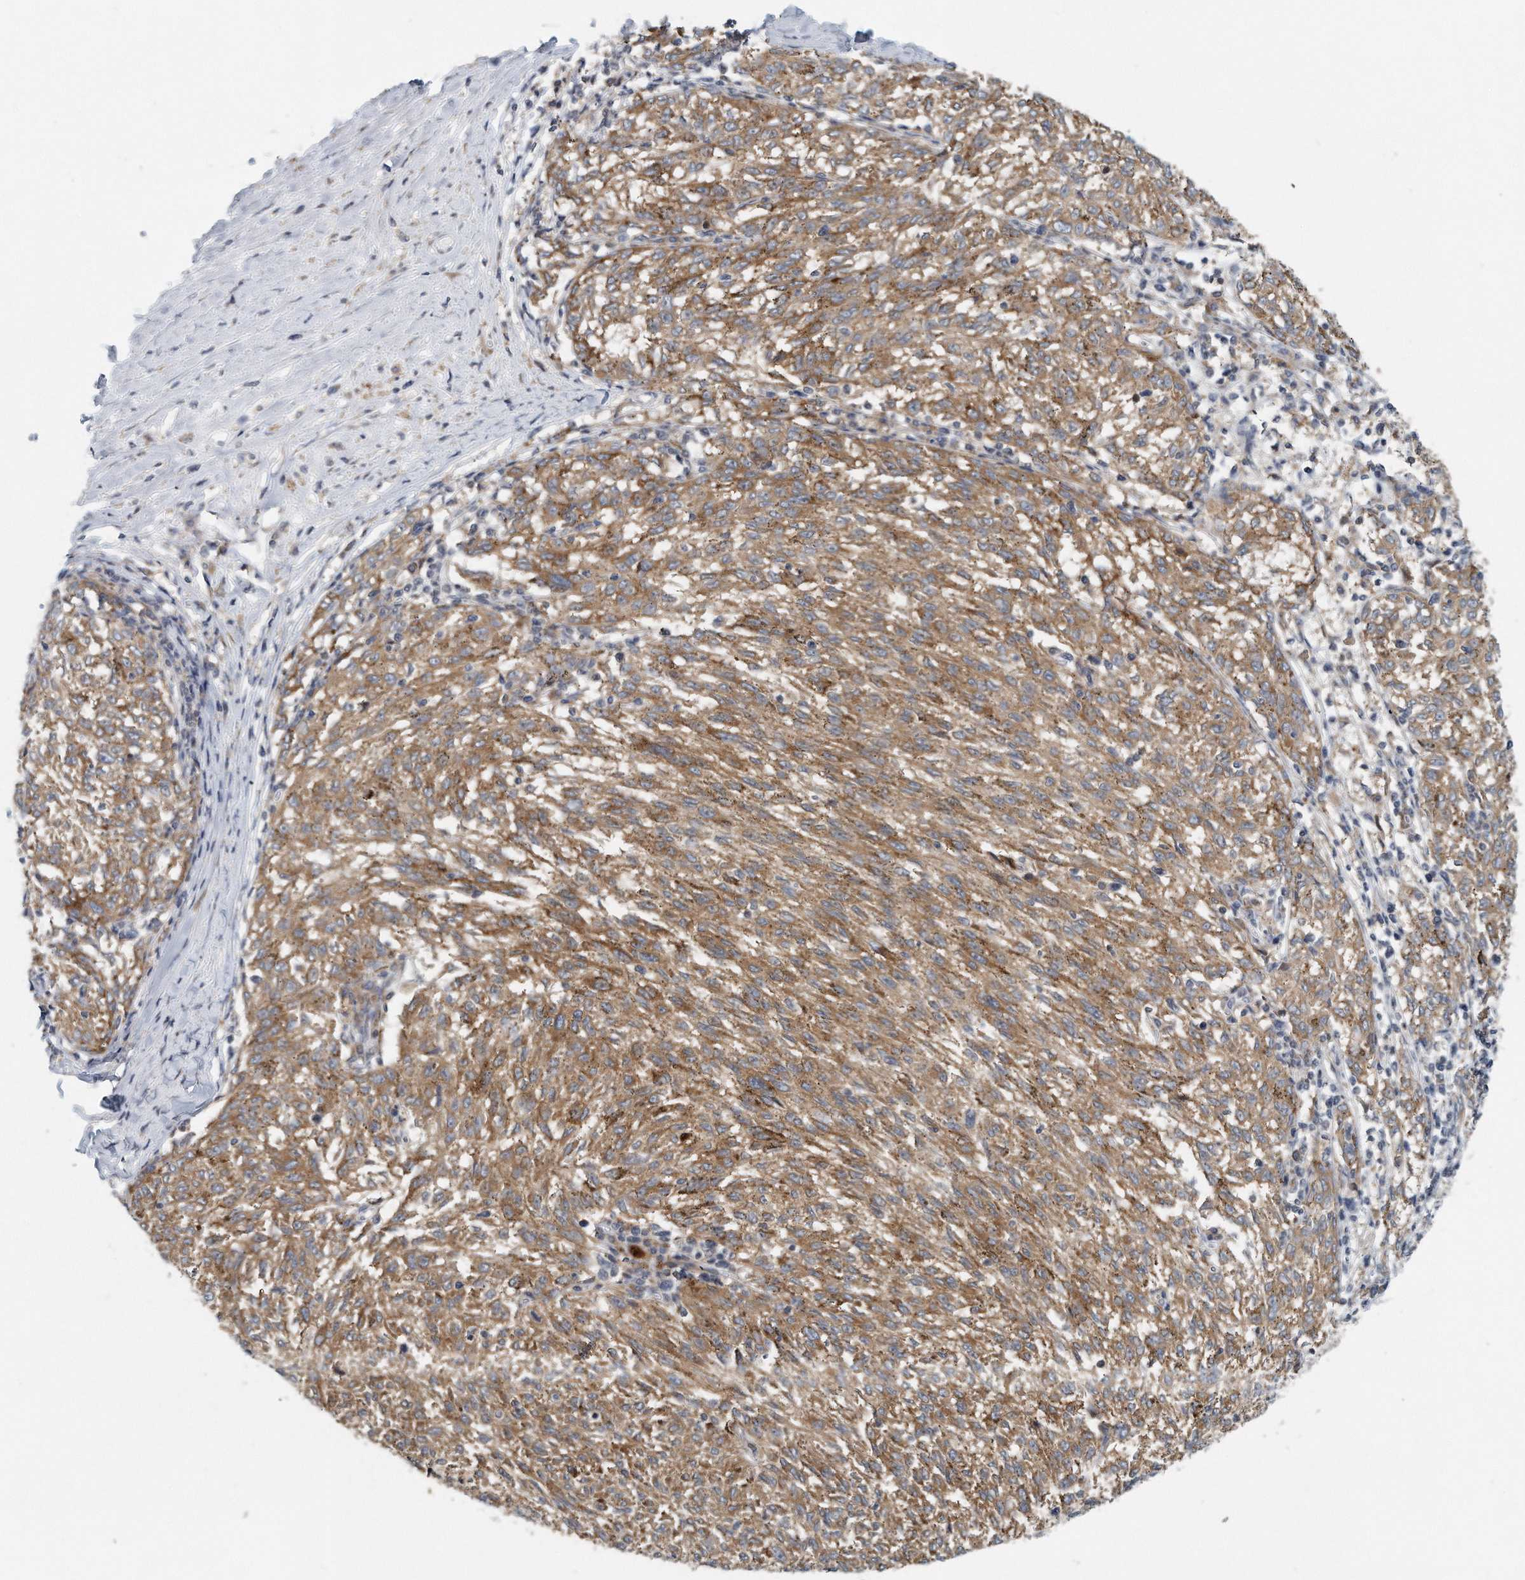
{"staining": {"intensity": "moderate", "quantity": ">75%", "location": "cytoplasmic/membranous"}, "tissue": "melanoma", "cell_type": "Tumor cells", "image_type": "cancer", "snomed": [{"axis": "morphology", "description": "Malignant melanoma, NOS"}, {"axis": "topography", "description": "Skin"}], "caption": "Immunohistochemical staining of human malignant melanoma shows medium levels of moderate cytoplasmic/membranous protein positivity in approximately >75% of tumor cells. The staining was performed using DAB (3,3'-diaminobenzidine) to visualize the protein expression in brown, while the nuclei were stained in blue with hematoxylin (Magnification: 20x).", "gene": "VLDLR", "patient": {"sex": "female", "age": 72}}